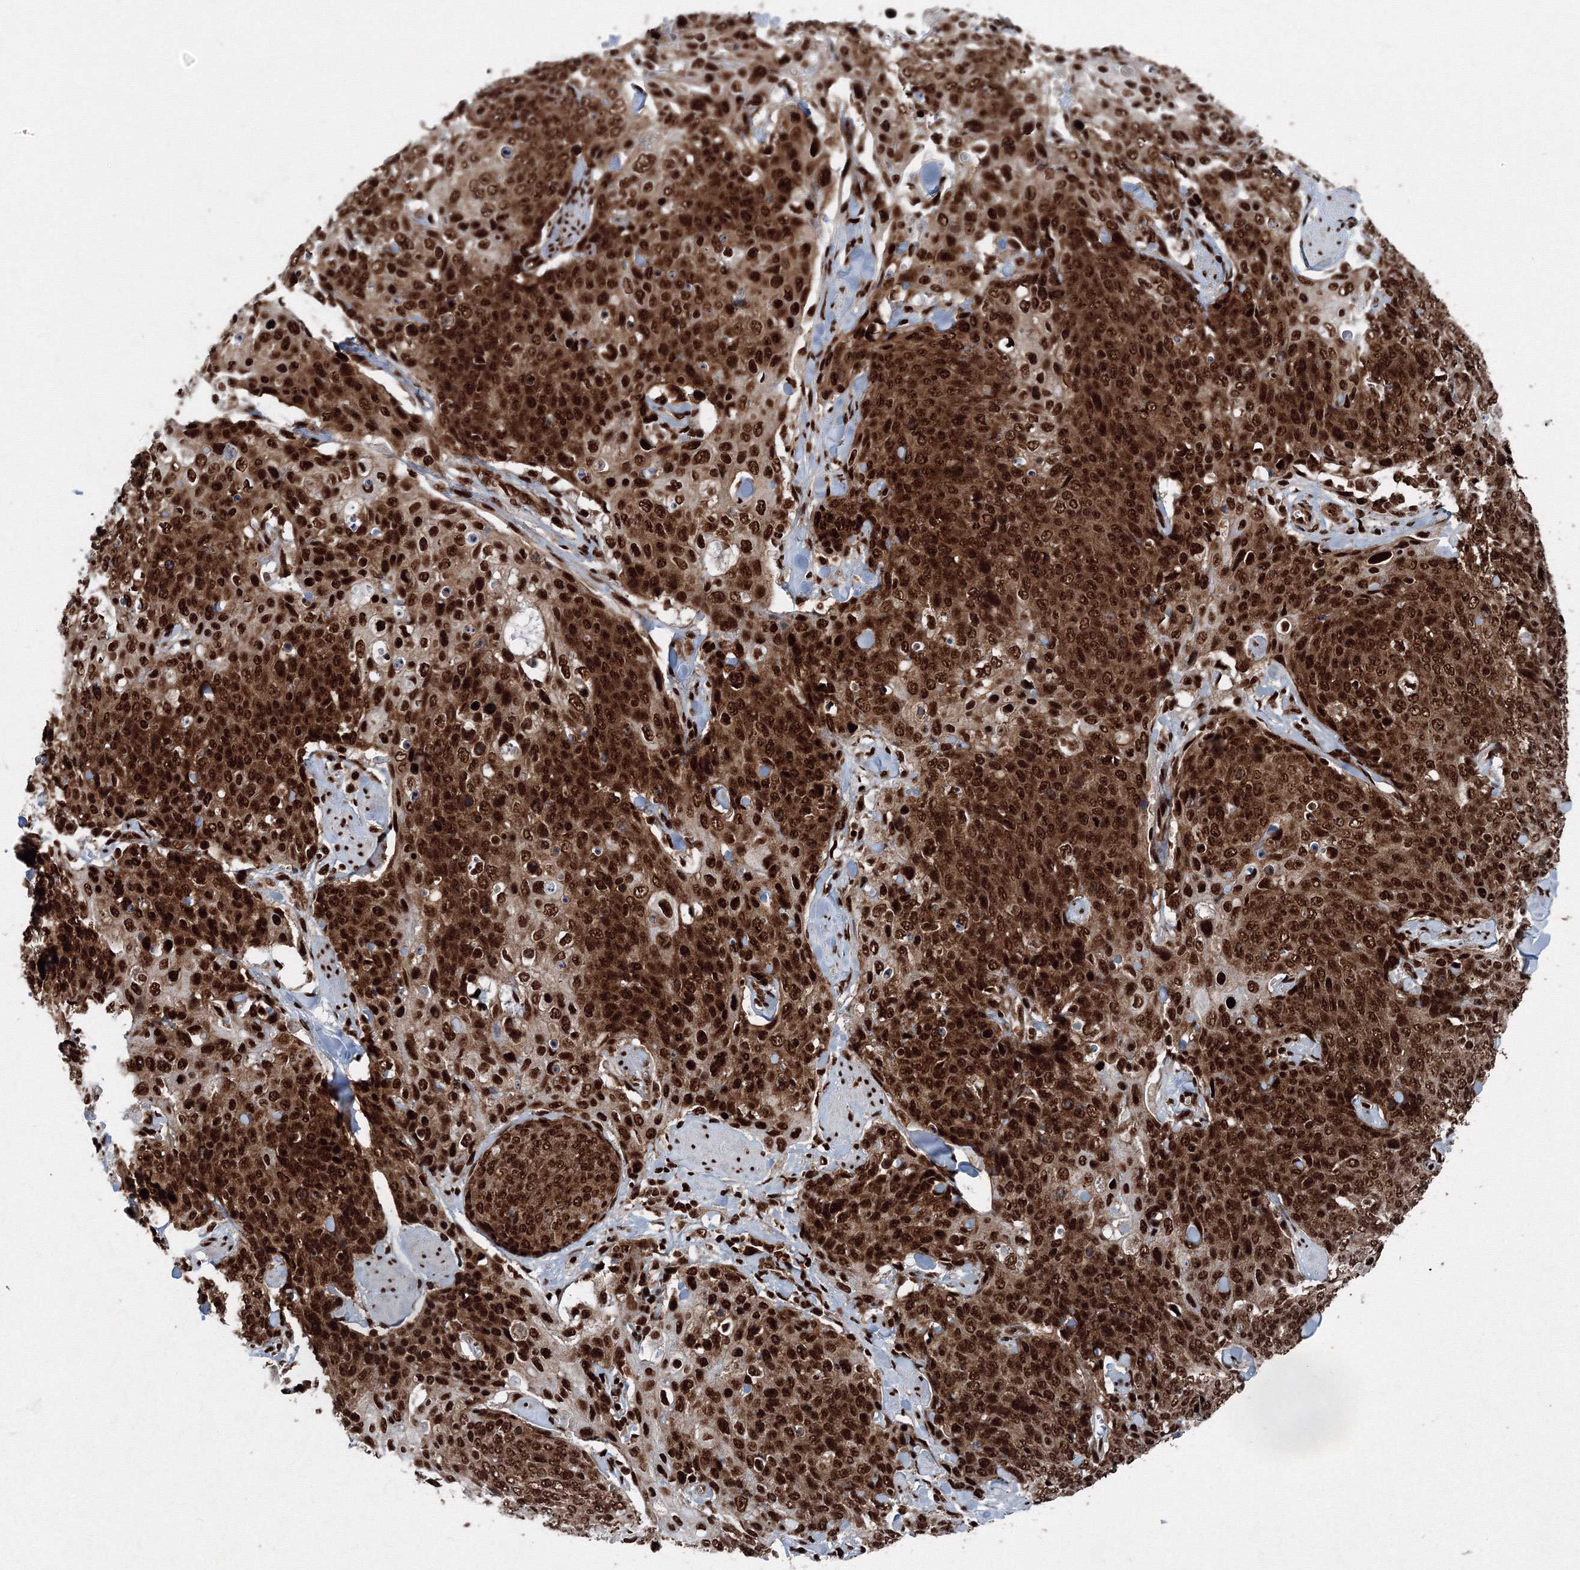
{"staining": {"intensity": "strong", "quantity": ">75%", "location": "cytoplasmic/membranous,nuclear"}, "tissue": "skin cancer", "cell_type": "Tumor cells", "image_type": "cancer", "snomed": [{"axis": "morphology", "description": "Squamous cell carcinoma, NOS"}, {"axis": "topography", "description": "Skin"}, {"axis": "topography", "description": "Vulva"}], "caption": "Skin cancer (squamous cell carcinoma) stained with a protein marker exhibits strong staining in tumor cells.", "gene": "SNRPC", "patient": {"sex": "female", "age": 85}}